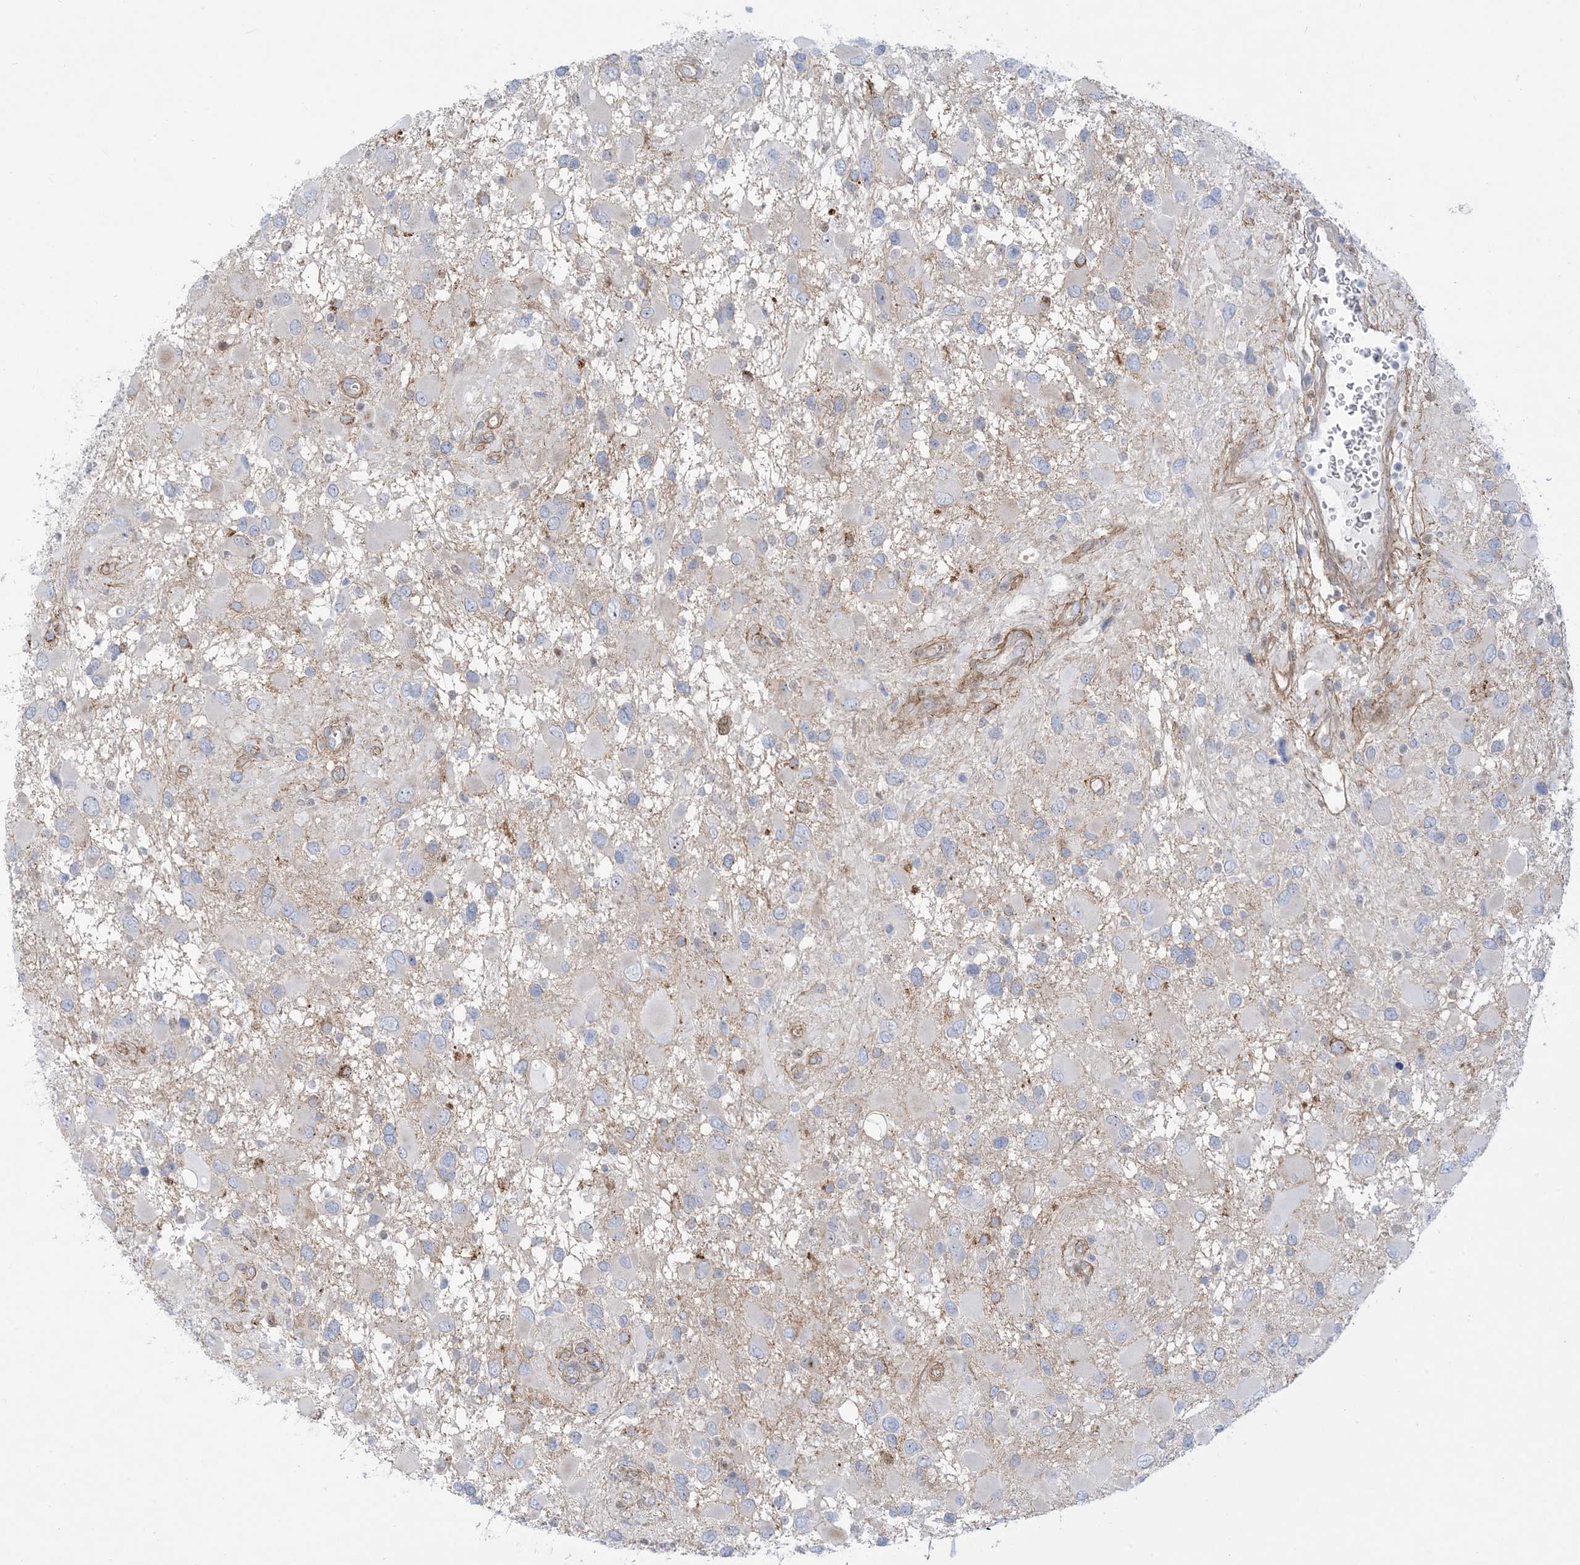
{"staining": {"intensity": "negative", "quantity": "none", "location": "none"}, "tissue": "glioma", "cell_type": "Tumor cells", "image_type": "cancer", "snomed": [{"axis": "morphology", "description": "Glioma, malignant, High grade"}, {"axis": "topography", "description": "Brain"}], "caption": "DAB immunohistochemical staining of malignant glioma (high-grade) reveals no significant positivity in tumor cells.", "gene": "MARS2", "patient": {"sex": "male", "age": 53}}